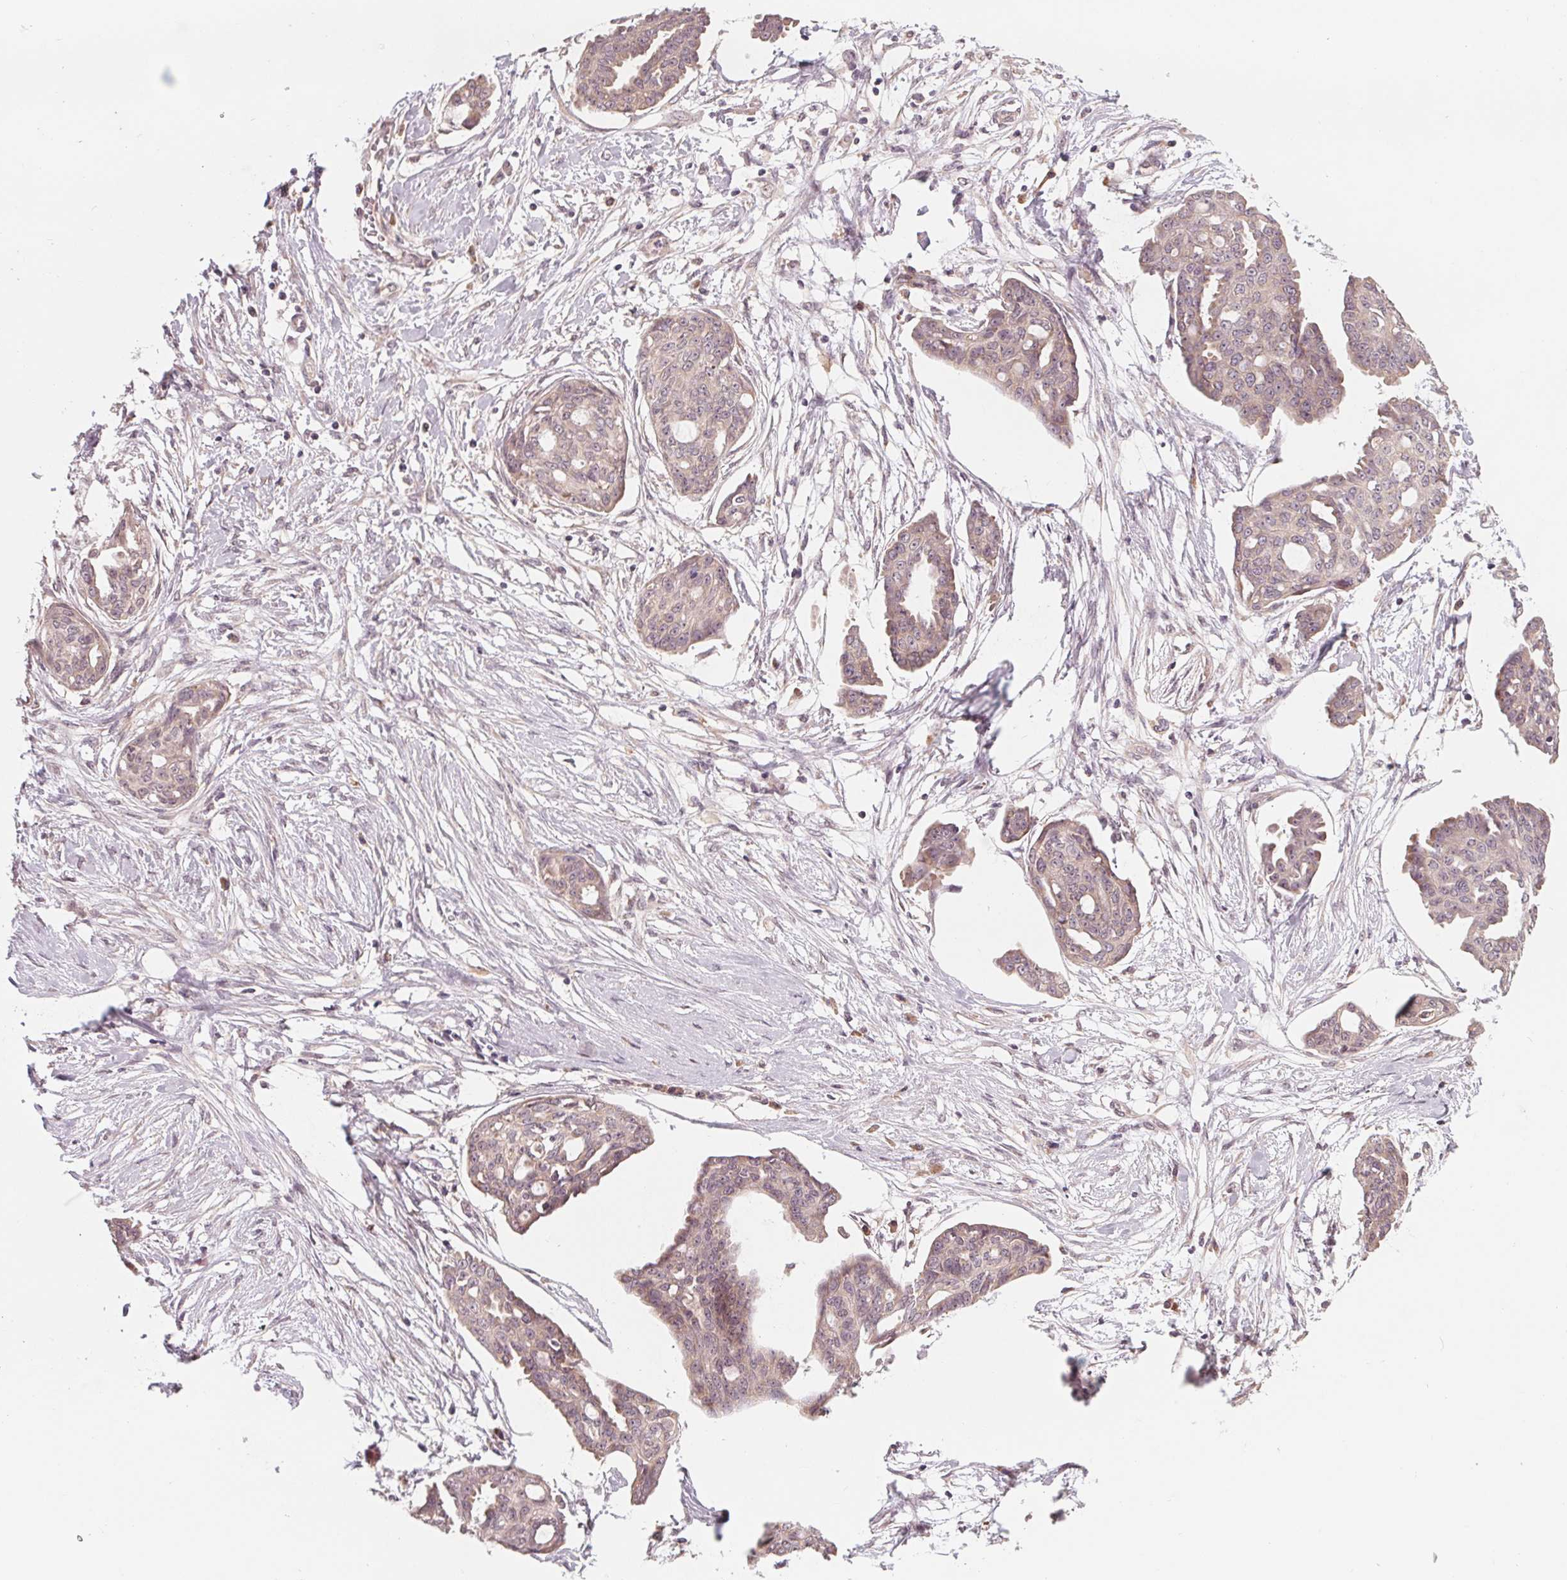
{"staining": {"intensity": "weak", "quantity": ">75%", "location": "cytoplasmic/membranous"}, "tissue": "ovarian cancer", "cell_type": "Tumor cells", "image_type": "cancer", "snomed": [{"axis": "morphology", "description": "Cystadenocarcinoma, serous, NOS"}, {"axis": "topography", "description": "Ovary"}], "caption": "An IHC micrograph of neoplastic tissue is shown. Protein staining in brown highlights weak cytoplasmic/membranous positivity in ovarian serous cystadenocarcinoma within tumor cells.", "gene": "GIGYF2", "patient": {"sex": "female", "age": 71}}